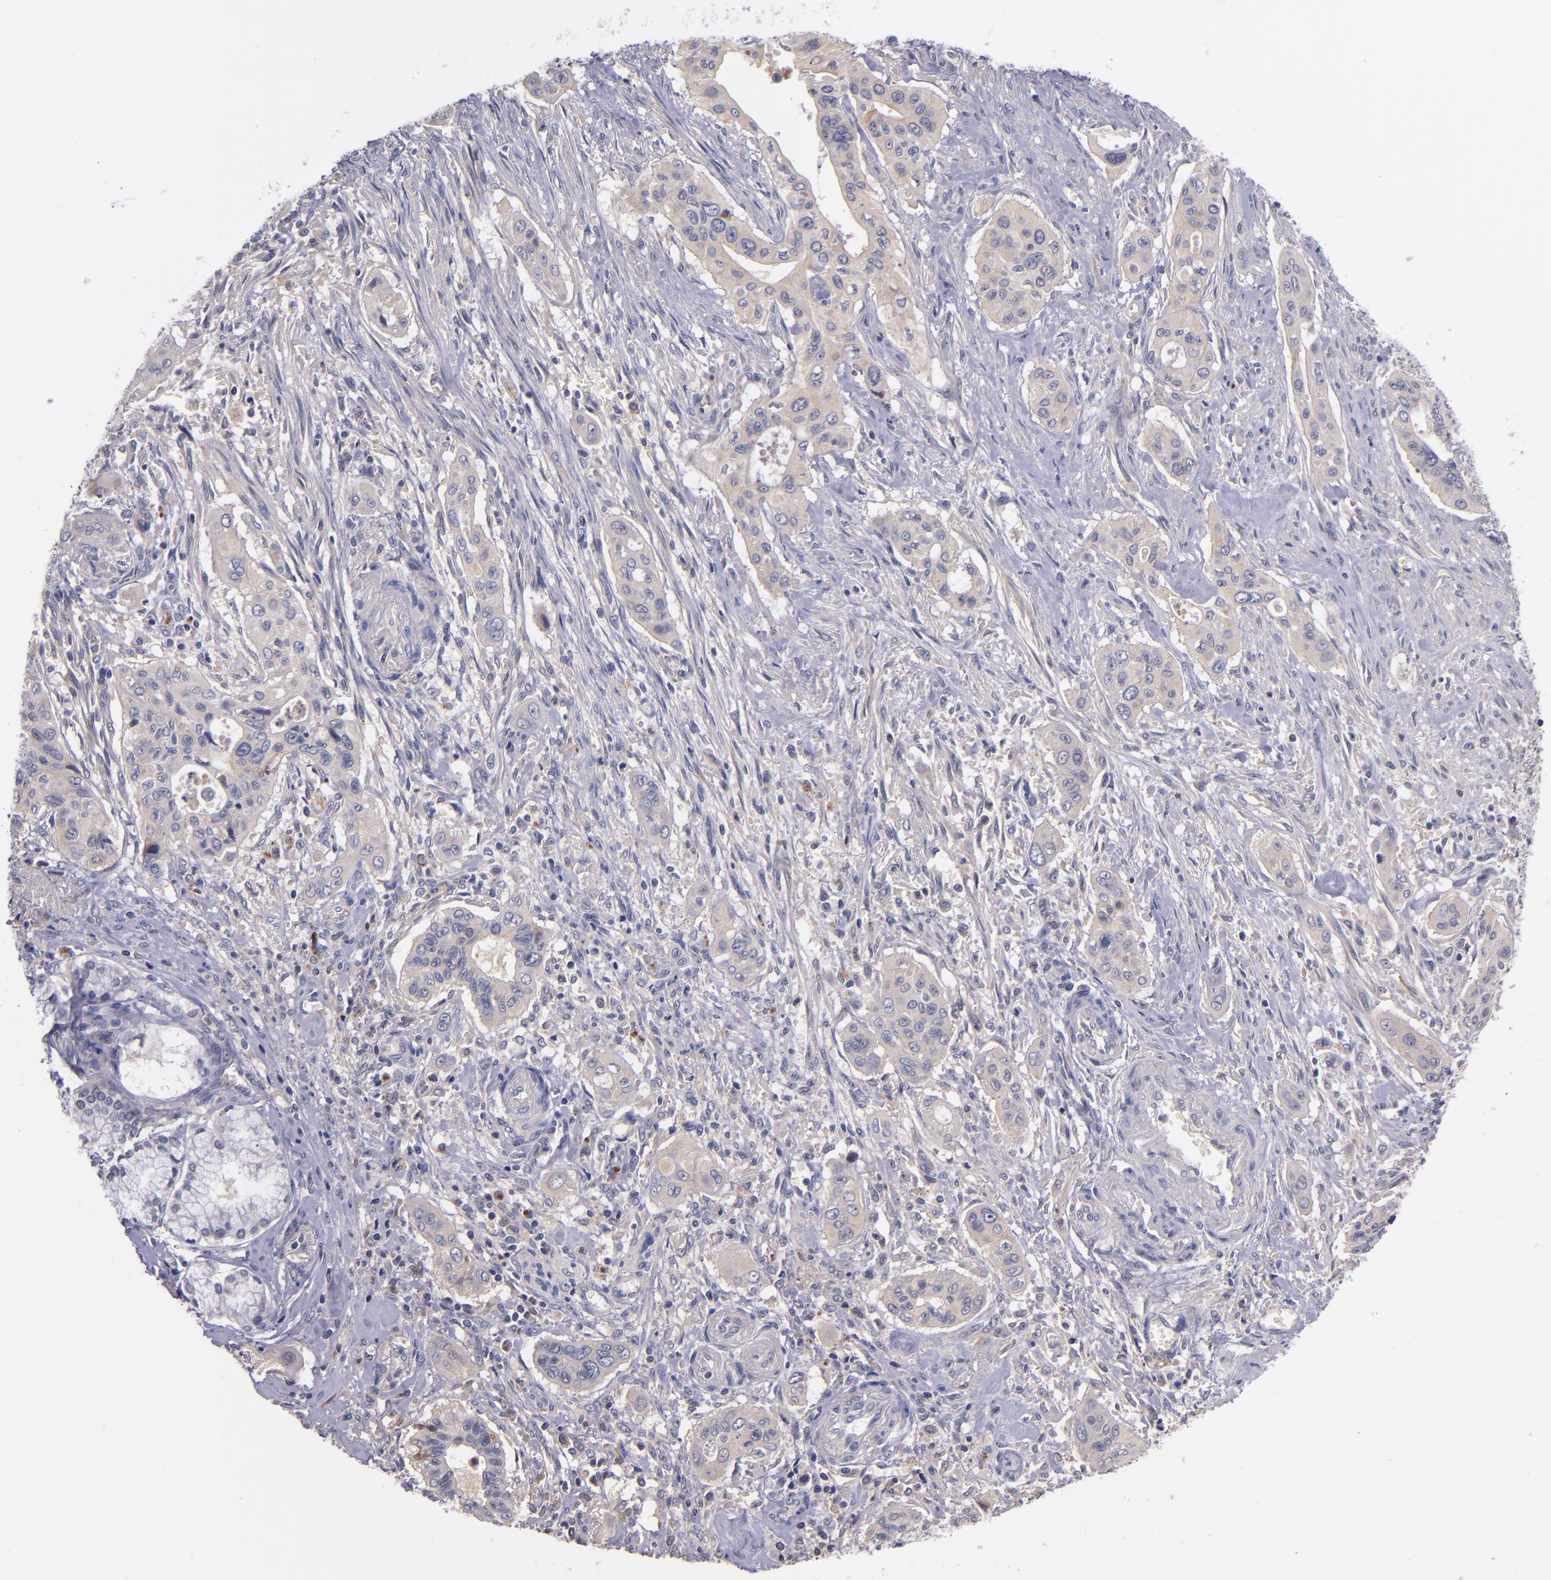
{"staining": {"intensity": "weak", "quantity": ">75%", "location": "cytoplasmic/membranous"}, "tissue": "pancreatic cancer", "cell_type": "Tumor cells", "image_type": "cancer", "snomed": [{"axis": "morphology", "description": "Adenocarcinoma, NOS"}, {"axis": "topography", "description": "Pancreas"}], "caption": "DAB immunohistochemical staining of pancreatic cancer displays weak cytoplasmic/membranous protein positivity in about >75% of tumor cells.", "gene": "RBP4", "patient": {"sex": "male", "age": 77}}